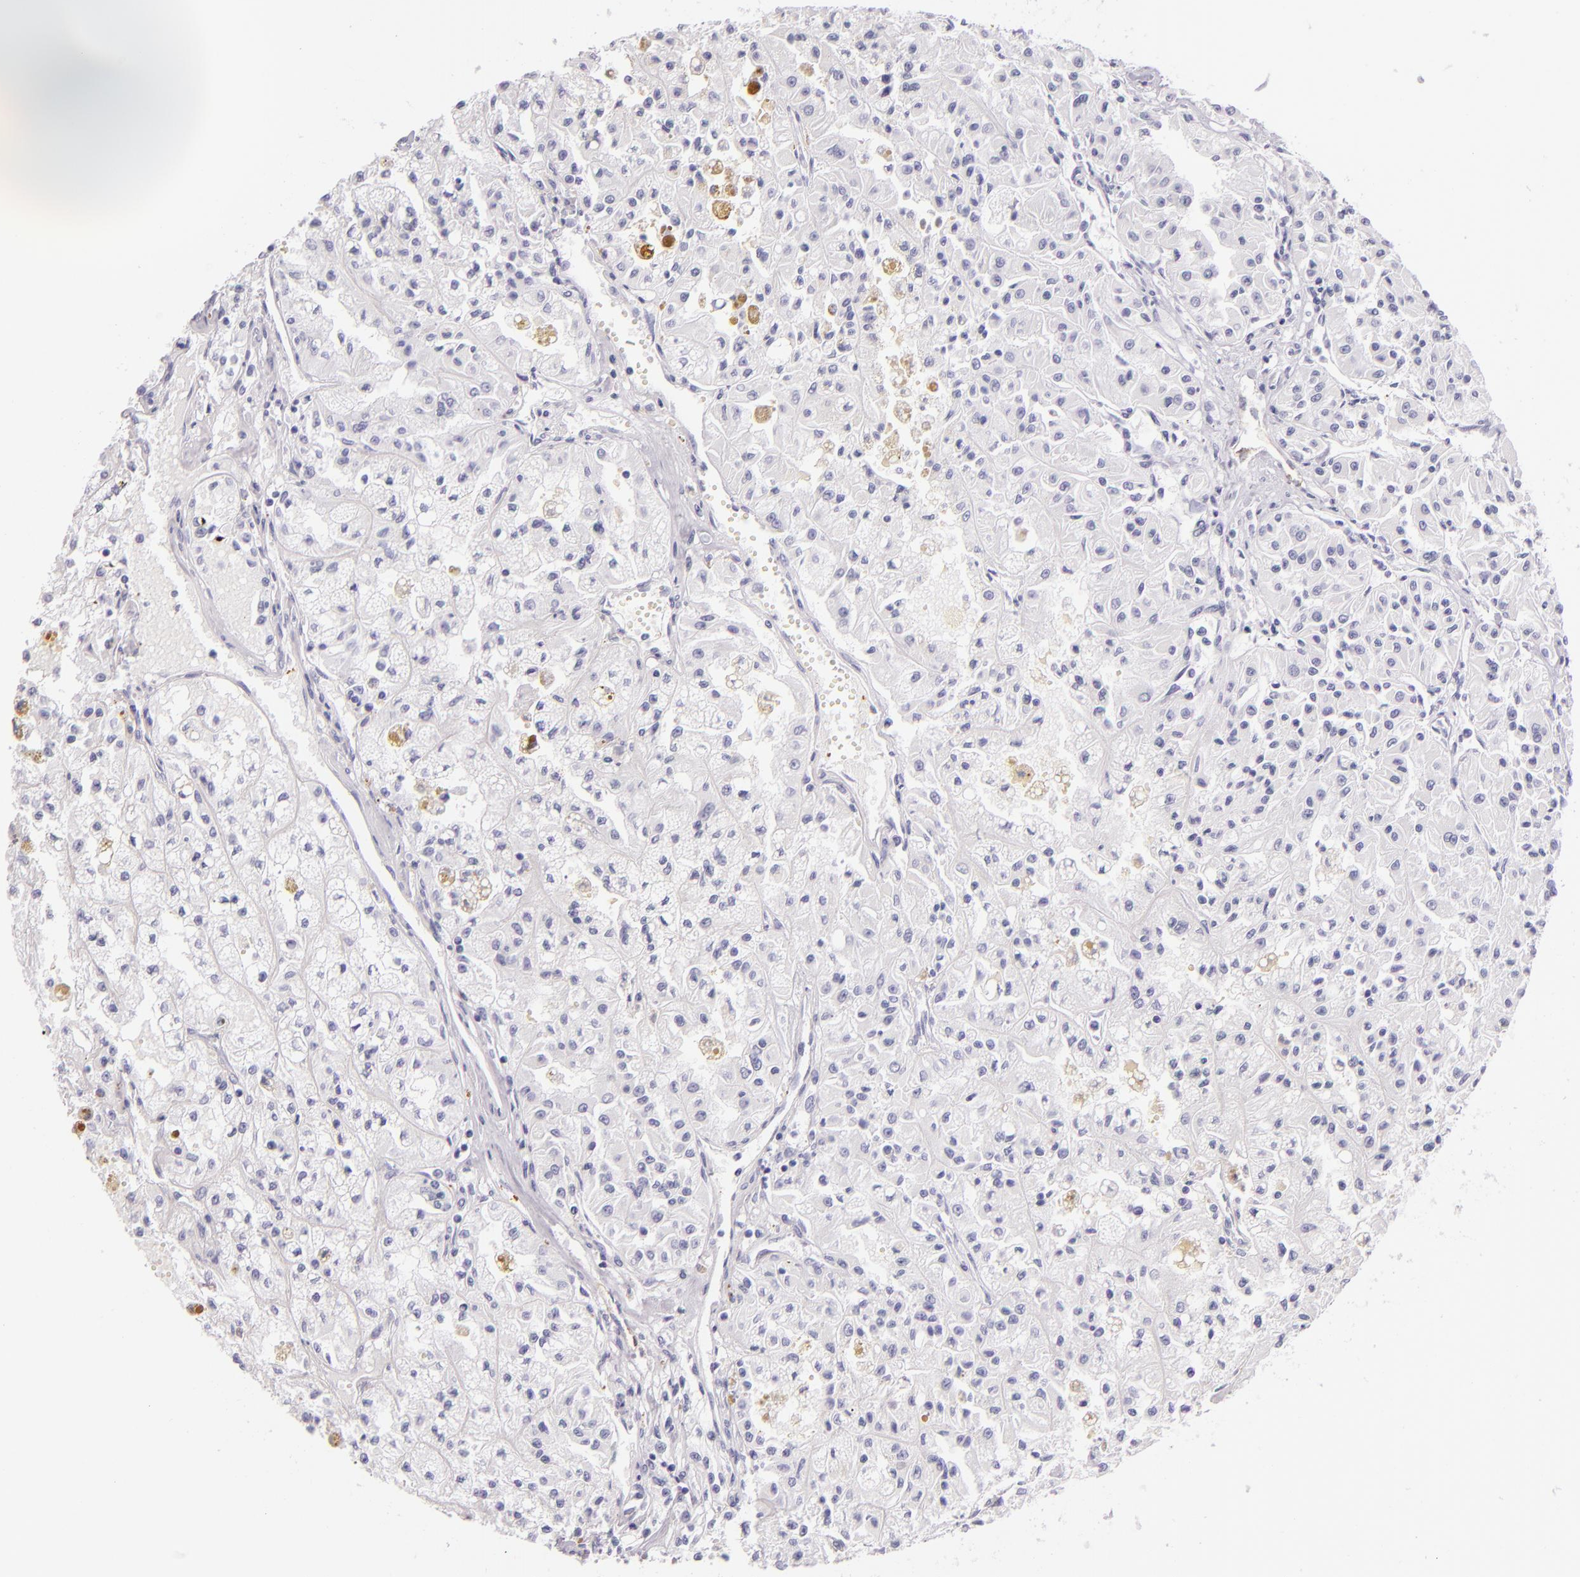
{"staining": {"intensity": "negative", "quantity": "none", "location": "none"}, "tissue": "renal cancer", "cell_type": "Tumor cells", "image_type": "cancer", "snomed": [{"axis": "morphology", "description": "Adenocarcinoma, NOS"}, {"axis": "topography", "description": "Kidney"}], "caption": "Tumor cells show no significant positivity in renal cancer (adenocarcinoma).", "gene": "SELP", "patient": {"sex": "male", "age": 78}}